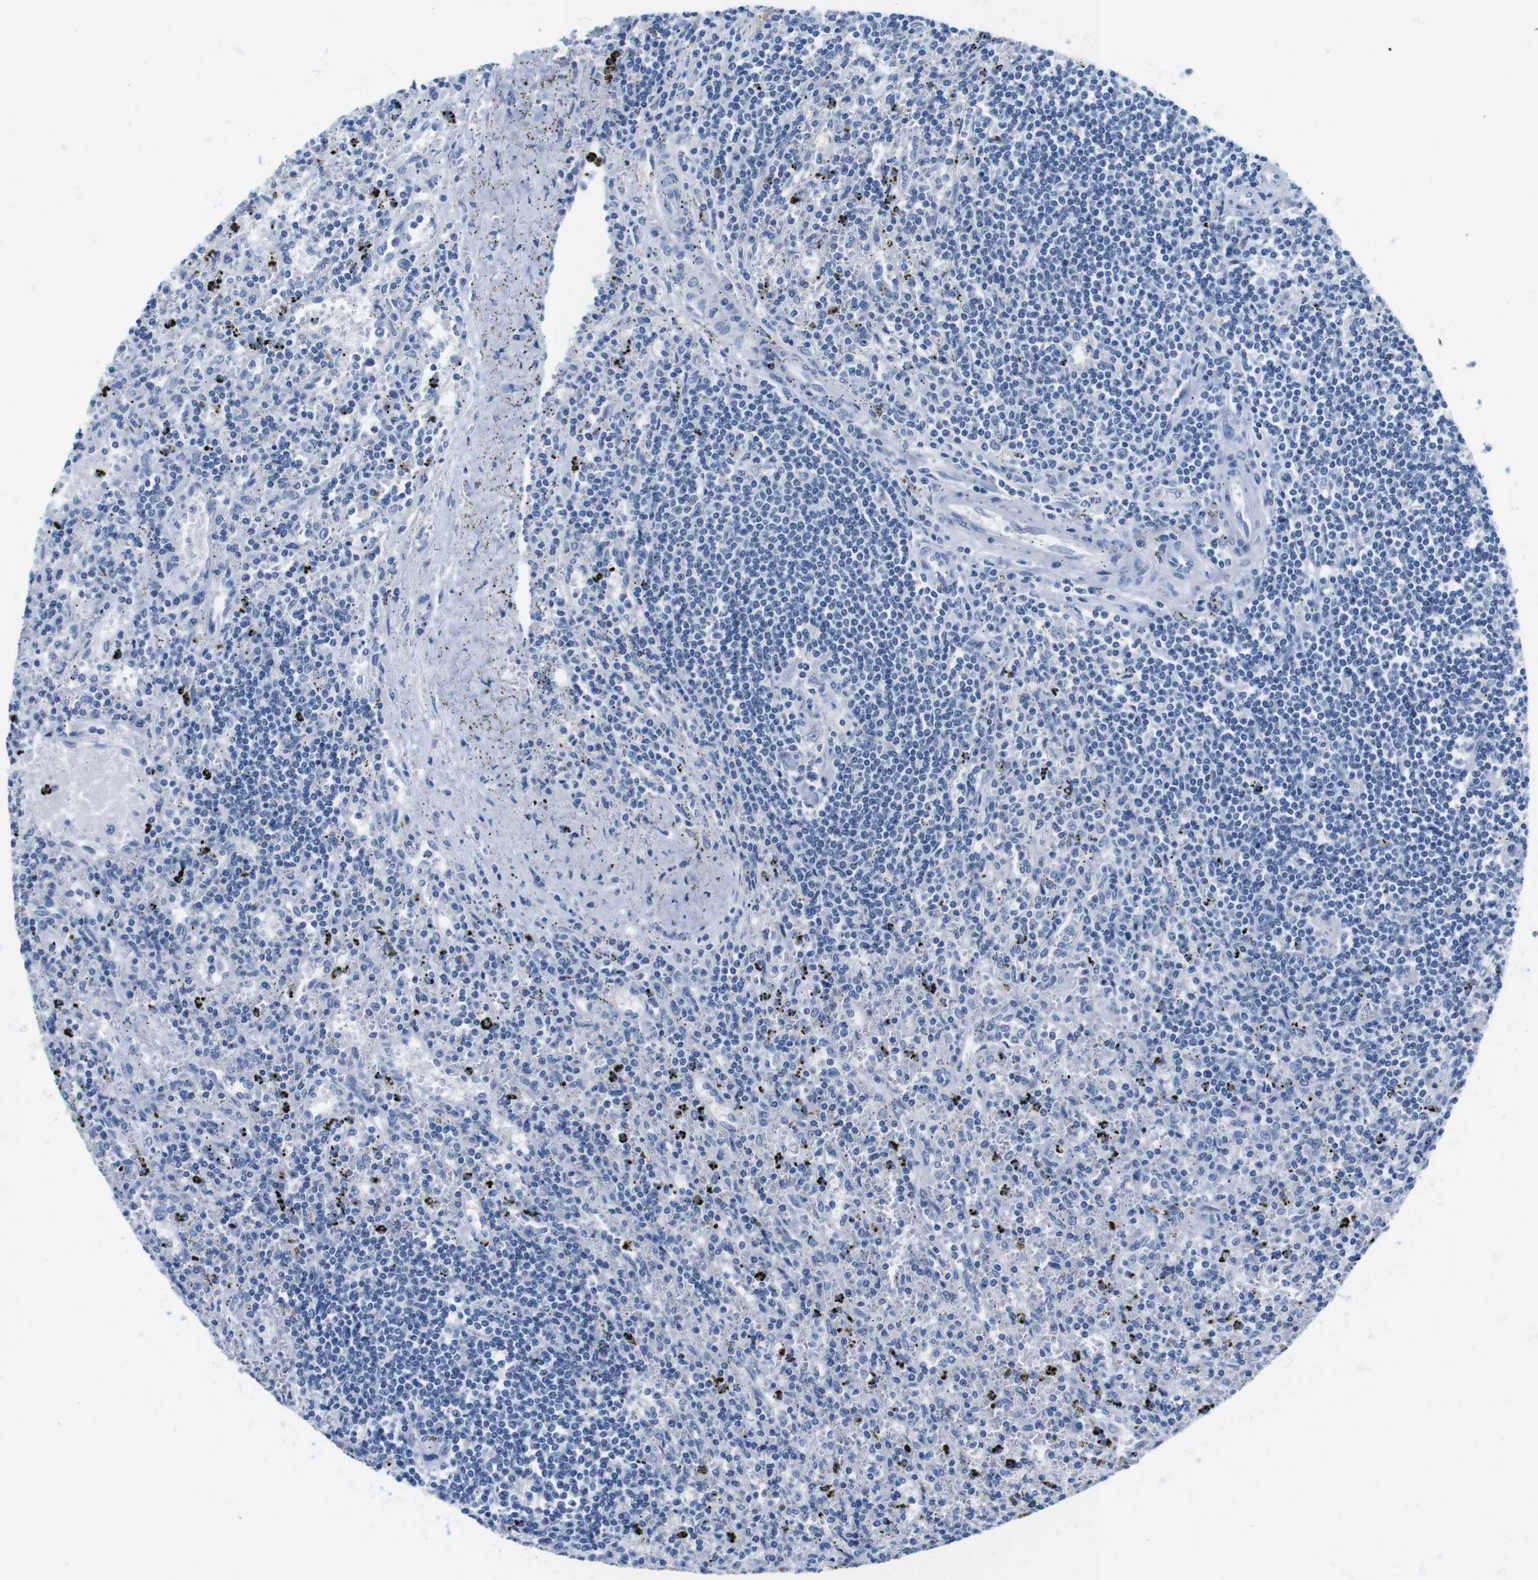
{"staining": {"intensity": "negative", "quantity": "none", "location": "none"}, "tissue": "lymphoma", "cell_type": "Tumor cells", "image_type": "cancer", "snomed": [{"axis": "morphology", "description": "Malignant lymphoma, non-Hodgkin's type, Low grade"}, {"axis": "topography", "description": "Spleen"}], "caption": "Tumor cells show no significant protein expression in malignant lymphoma, non-Hodgkin's type (low-grade). The staining is performed using DAB (3,3'-diaminobenzidine) brown chromogen with nuclei counter-stained in using hematoxylin.", "gene": "MAP6", "patient": {"sex": "male", "age": 76}}